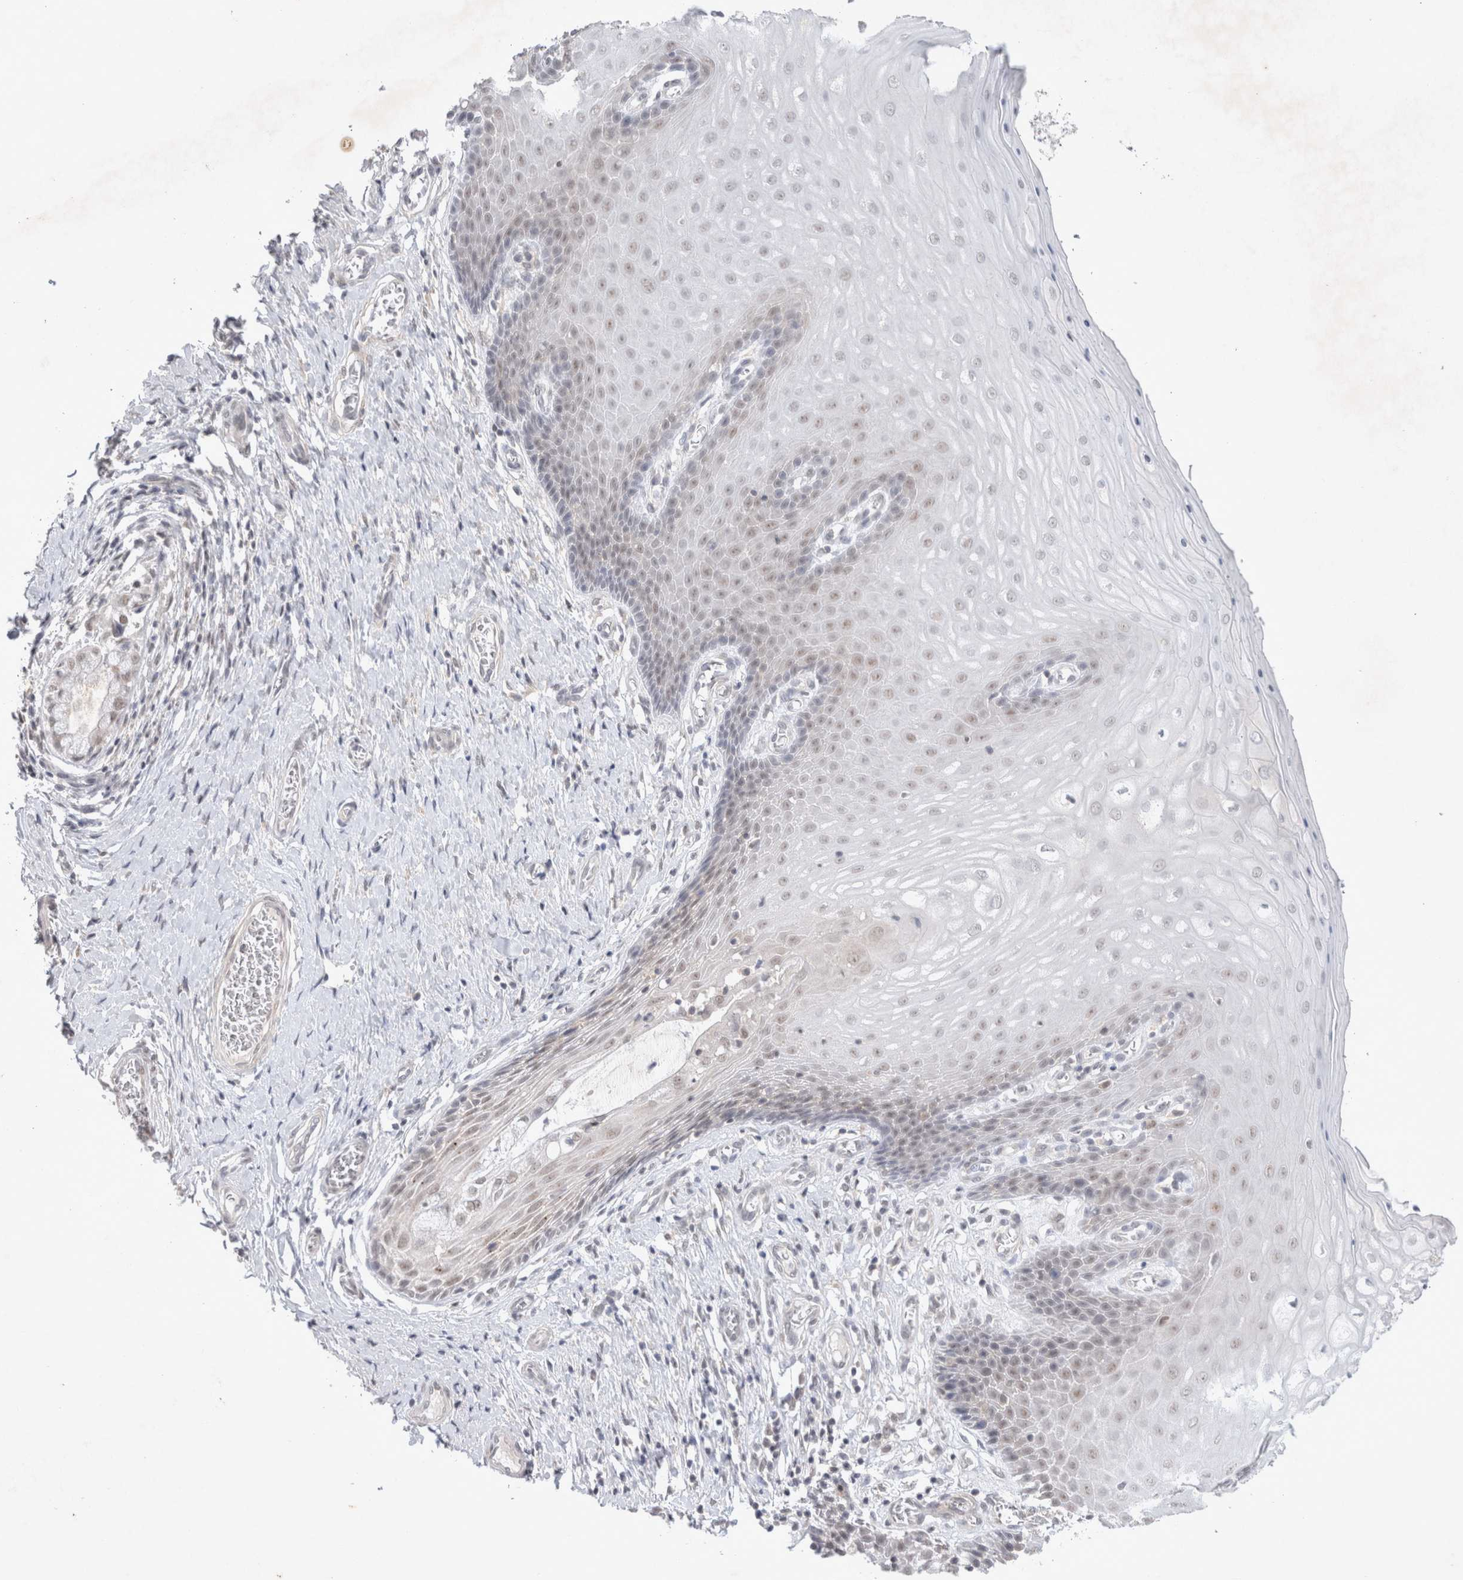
{"staining": {"intensity": "weak", "quantity": "25%-75%", "location": "nuclear"}, "tissue": "cervix", "cell_type": "Glandular cells", "image_type": "normal", "snomed": [{"axis": "morphology", "description": "Normal tissue, NOS"}, {"axis": "topography", "description": "Cervix"}], "caption": "Immunohistochemistry photomicrograph of unremarkable cervix: cervix stained using immunohistochemistry (IHC) reveals low levels of weak protein expression localized specifically in the nuclear of glandular cells, appearing as a nuclear brown color.", "gene": "FBXO42", "patient": {"sex": "female", "age": 55}}